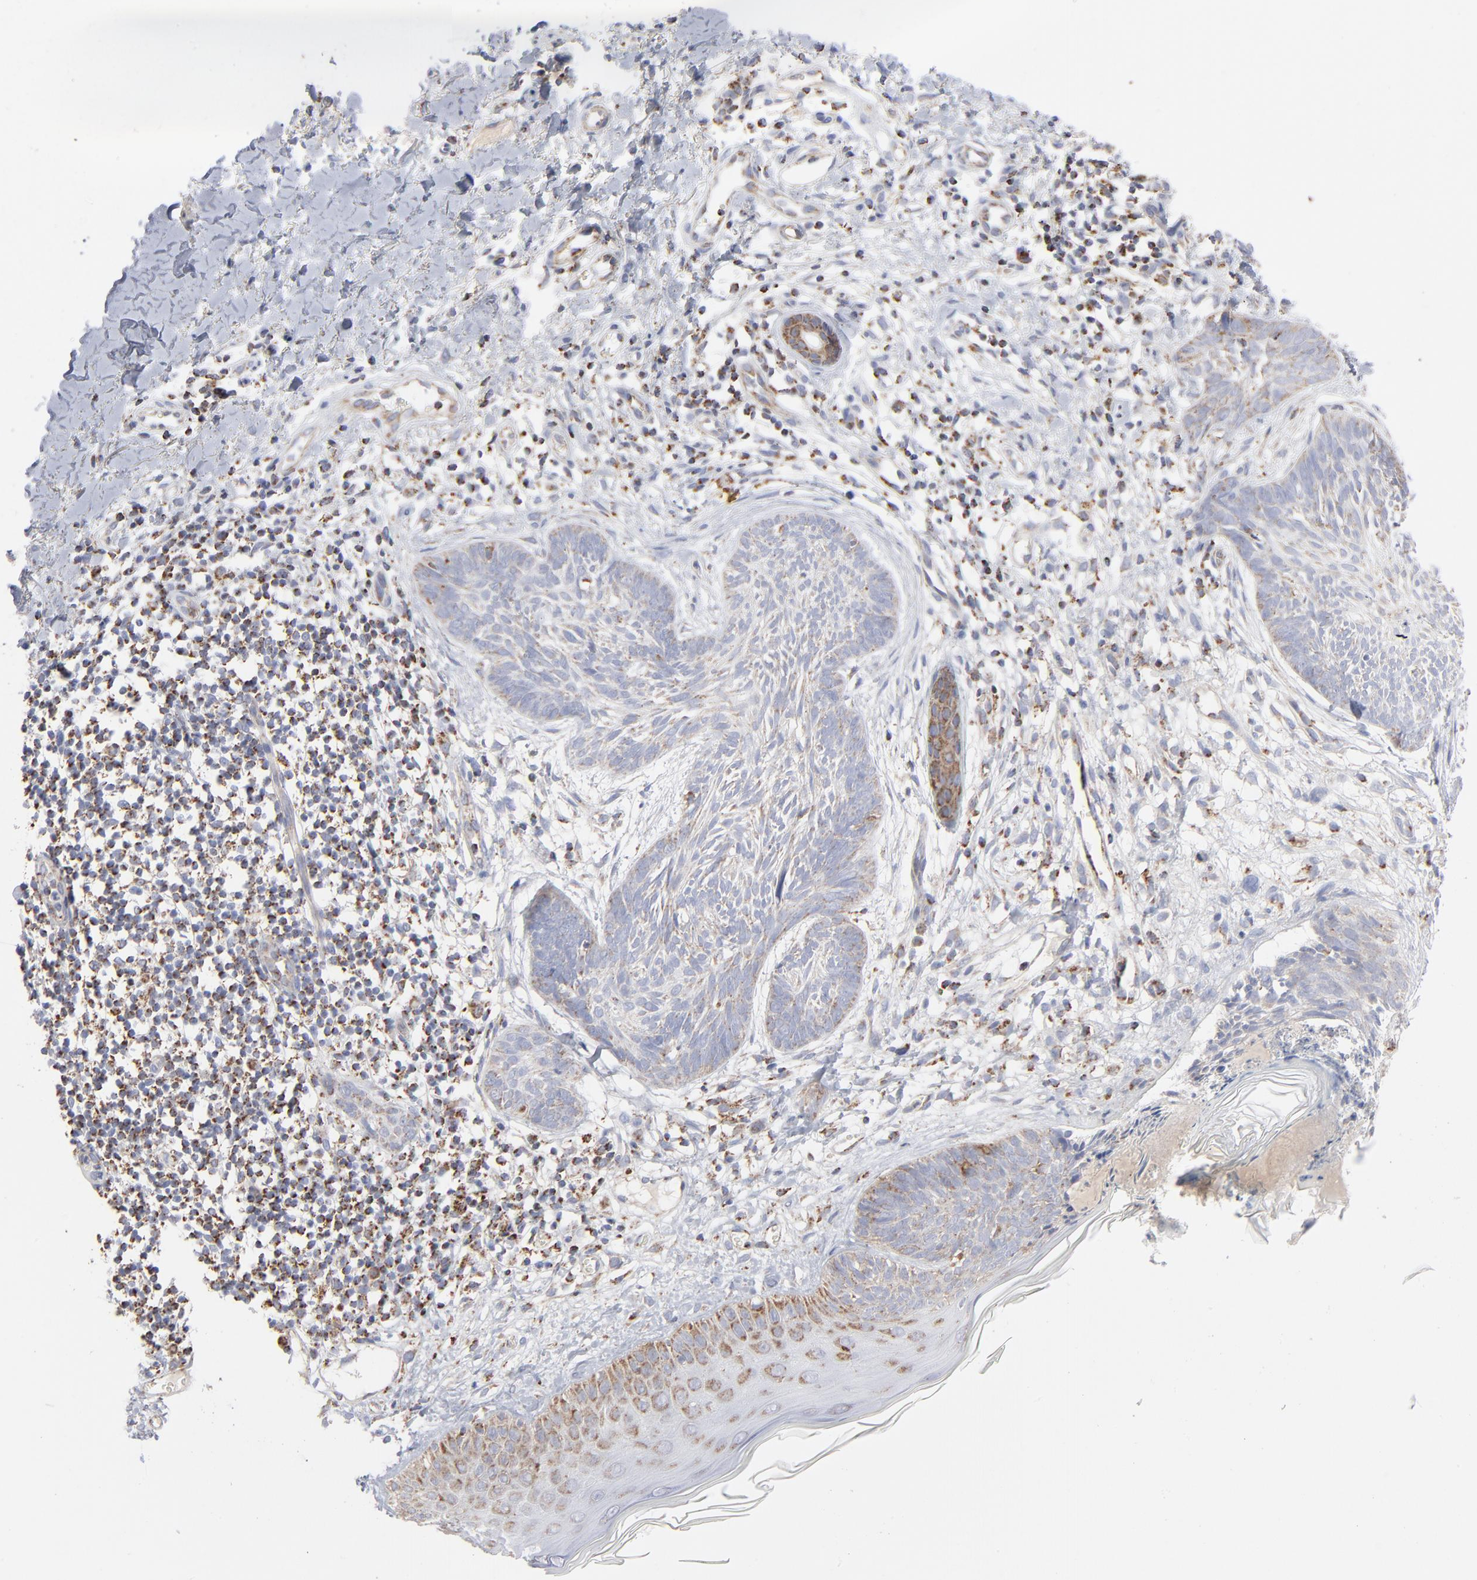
{"staining": {"intensity": "weak", "quantity": "25%-75%", "location": "cytoplasmic/membranous"}, "tissue": "skin cancer", "cell_type": "Tumor cells", "image_type": "cancer", "snomed": [{"axis": "morphology", "description": "Normal tissue, NOS"}, {"axis": "morphology", "description": "Basal cell carcinoma"}, {"axis": "topography", "description": "Skin"}], "caption": "A low amount of weak cytoplasmic/membranous expression is appreciated in about 25%-75% of tumor cells in skin cancer (basal cell carcinoma) tissue. The staining was performed using DAB to visualize the protein expression in brown, while the nuclei were stained in blue with hematoxylin (Magnification: 20x).", "gene": "ASB3", "patient": {"sex": "male", "age": 71}}